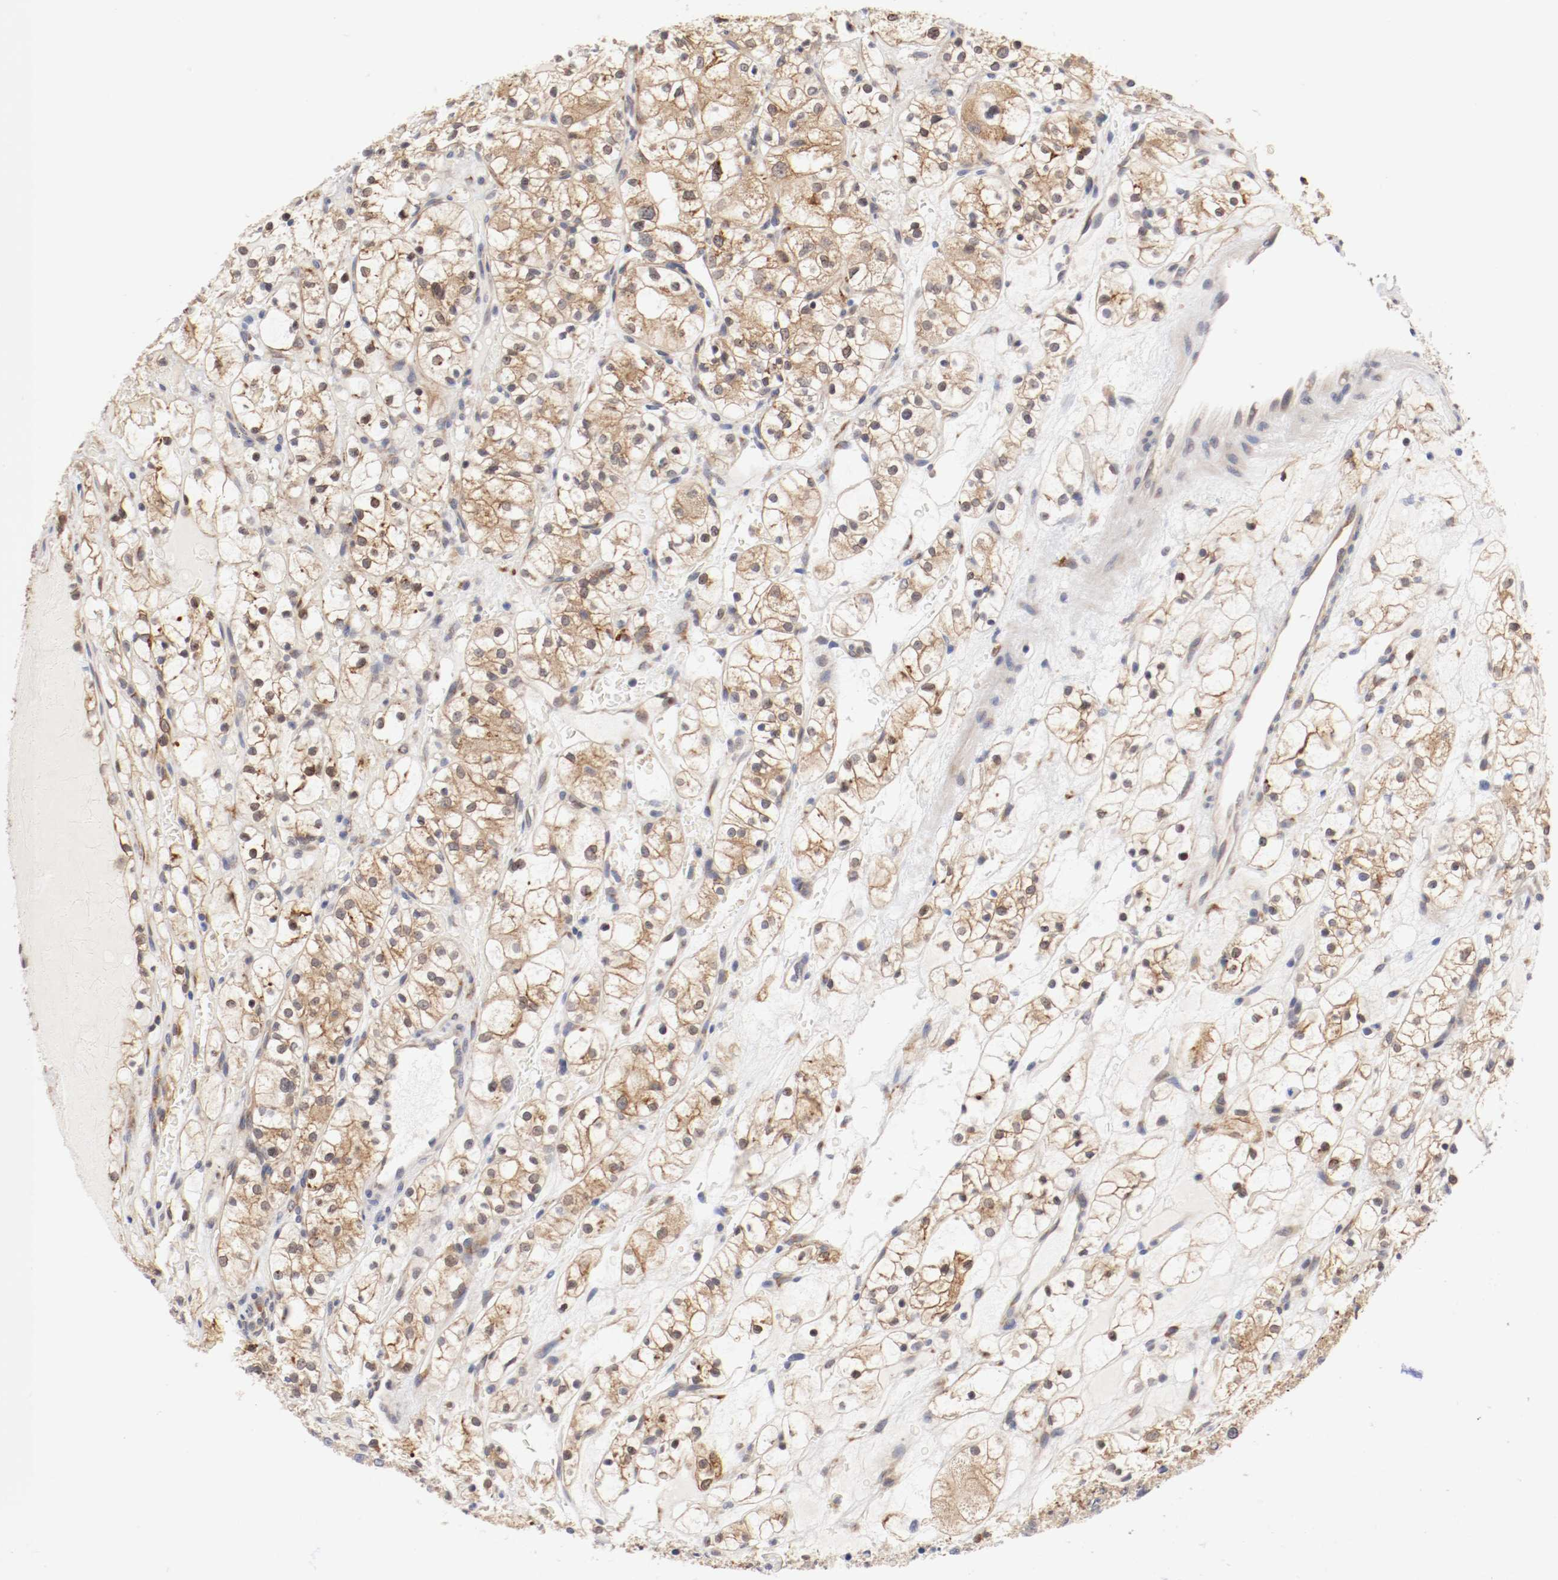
{"staining": {"intensity": "weak", "quantity": "25%-75%", "location": "cytoplasmic/membranous"}, "tissue": "renal cancer", "cell_type": "Tumor cells", "image_type": "cancer", "snomed": [{"axis": "morphology", "description": "Adenocarcinoma, NOS"}, {"axis": "topography", "description": "Kidney"}], "caption": "Renal cancer stained for a protein demonstrates weak cytoplasmic/membranous positivity in tumor cells.", "gene": "FKBP3", "patient": {"sex": "female", "age": 60}}